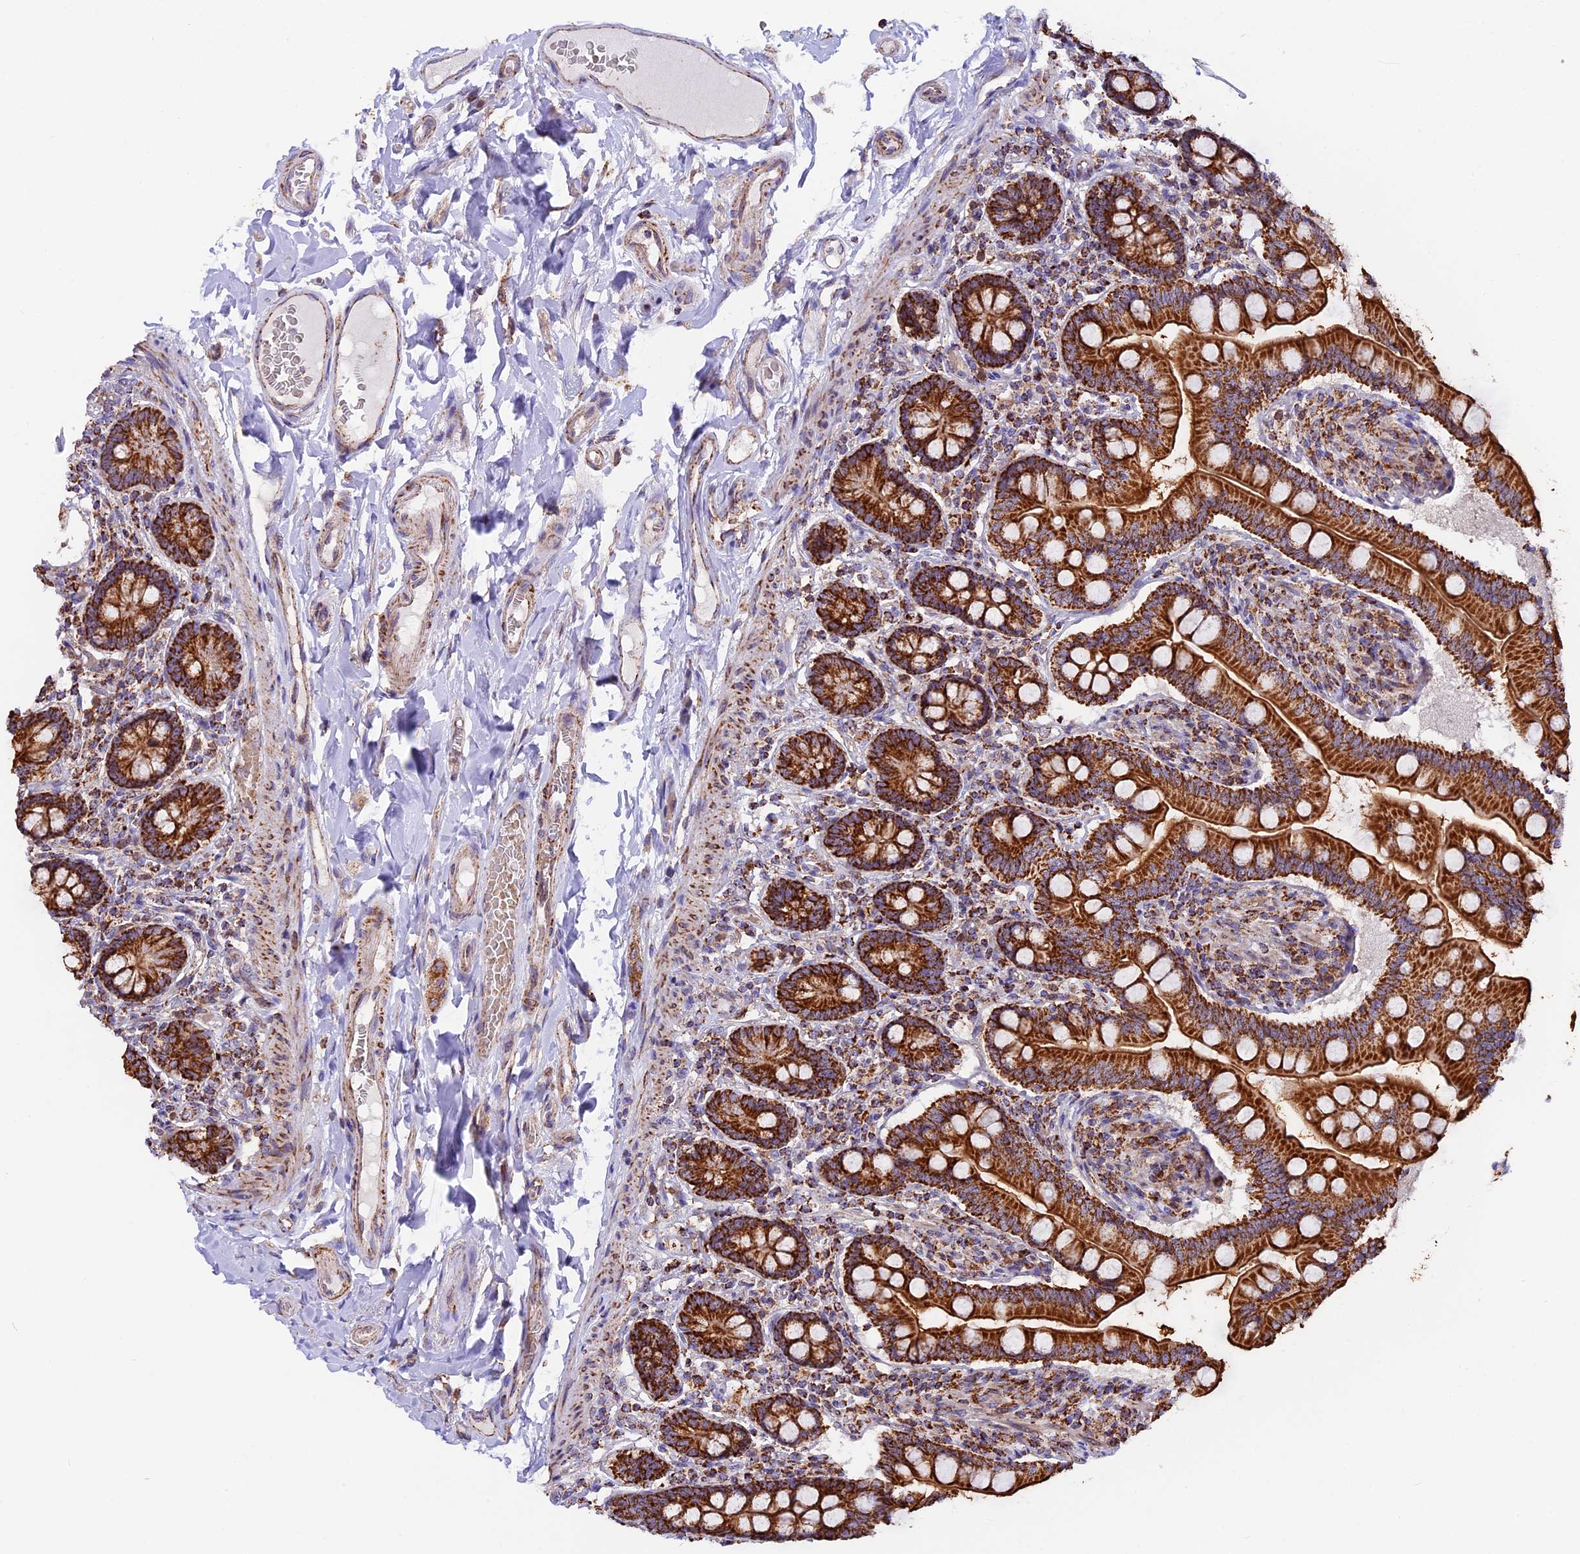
{"staining": {"intensity": "strong", "quantity": ">75%", "location": "cytoplasmic/membranous"}, "tissue": "small intestine", "cell_type": "Glandular cells", "image_type": "normal", "snomed": [{"axis": "morphology", "description": "Normal tissue, NOS"}, {"axis": "topography", "description": "Small intestine"}], "caption": "Human small intestine stained for a protein (brown) displays strong cytoplasmic/membranous positive expression in about >75% of glandular cells.", "gene": "NDUFA8", "patient": {"sex": "female", "age": 64}}